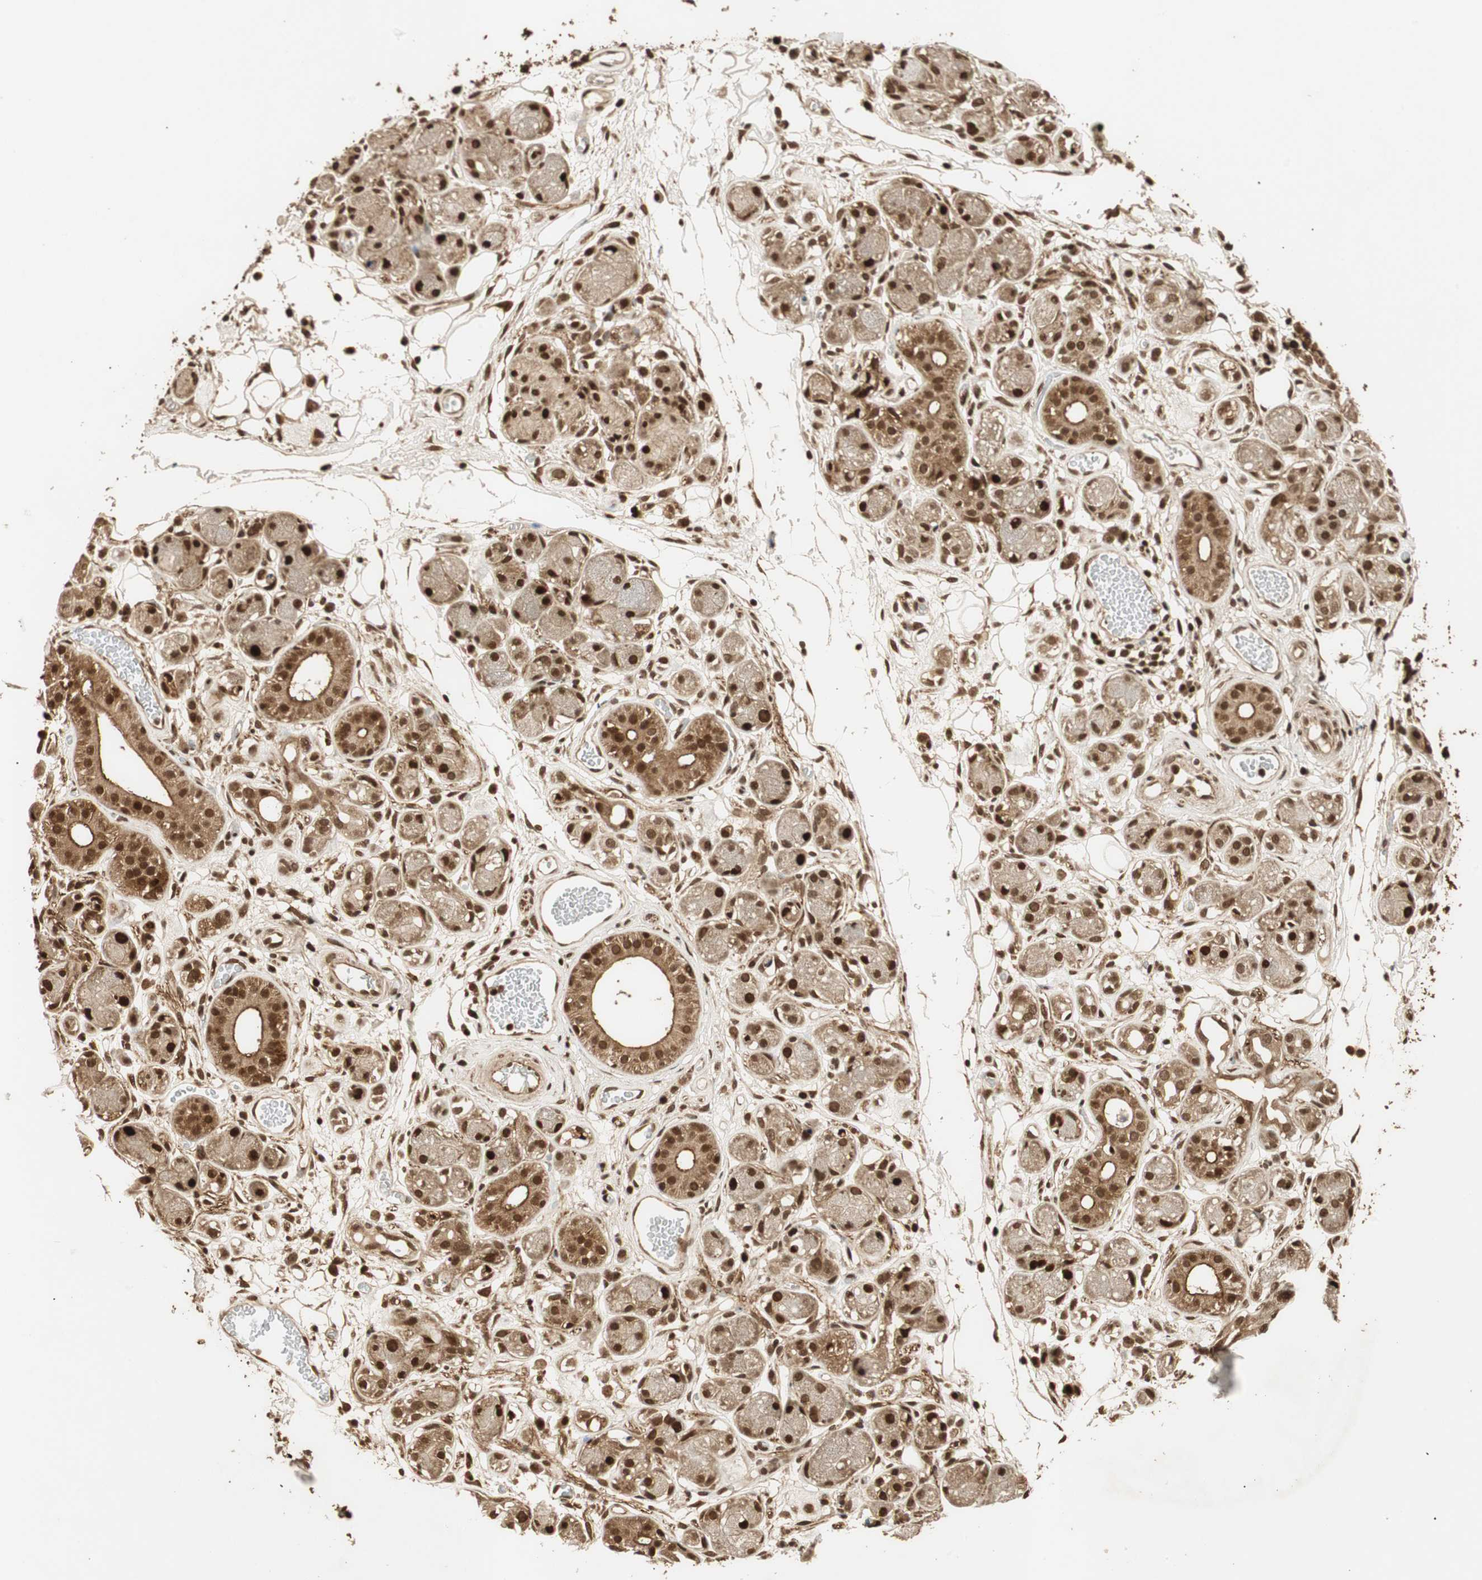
{"staining": {"intensity": "strong", "quantity": ">75%", "location": "cytoplasmic/membranous,nuclear"}, "tissue": "adipose tissue", "cell_type": "Adipocytes", "image_type": "normal", "snomed": [{"axis": "morphology", "description": "Normal tissue, NOS"}, {"axis": "morphology", "description": "Inflammation, NOS"}, {"axis": "topography", "description": "Vascular tissue"}, {"axis": "topography", "description": "Salivary gland"}], "caption": "Strong cytoplasmic/membranous,nuclear protein expression is present in about >75% of adipocytes in adipose tissue.", "gene": "RPA3", "patient": {"sex": "female", "age": 75}}